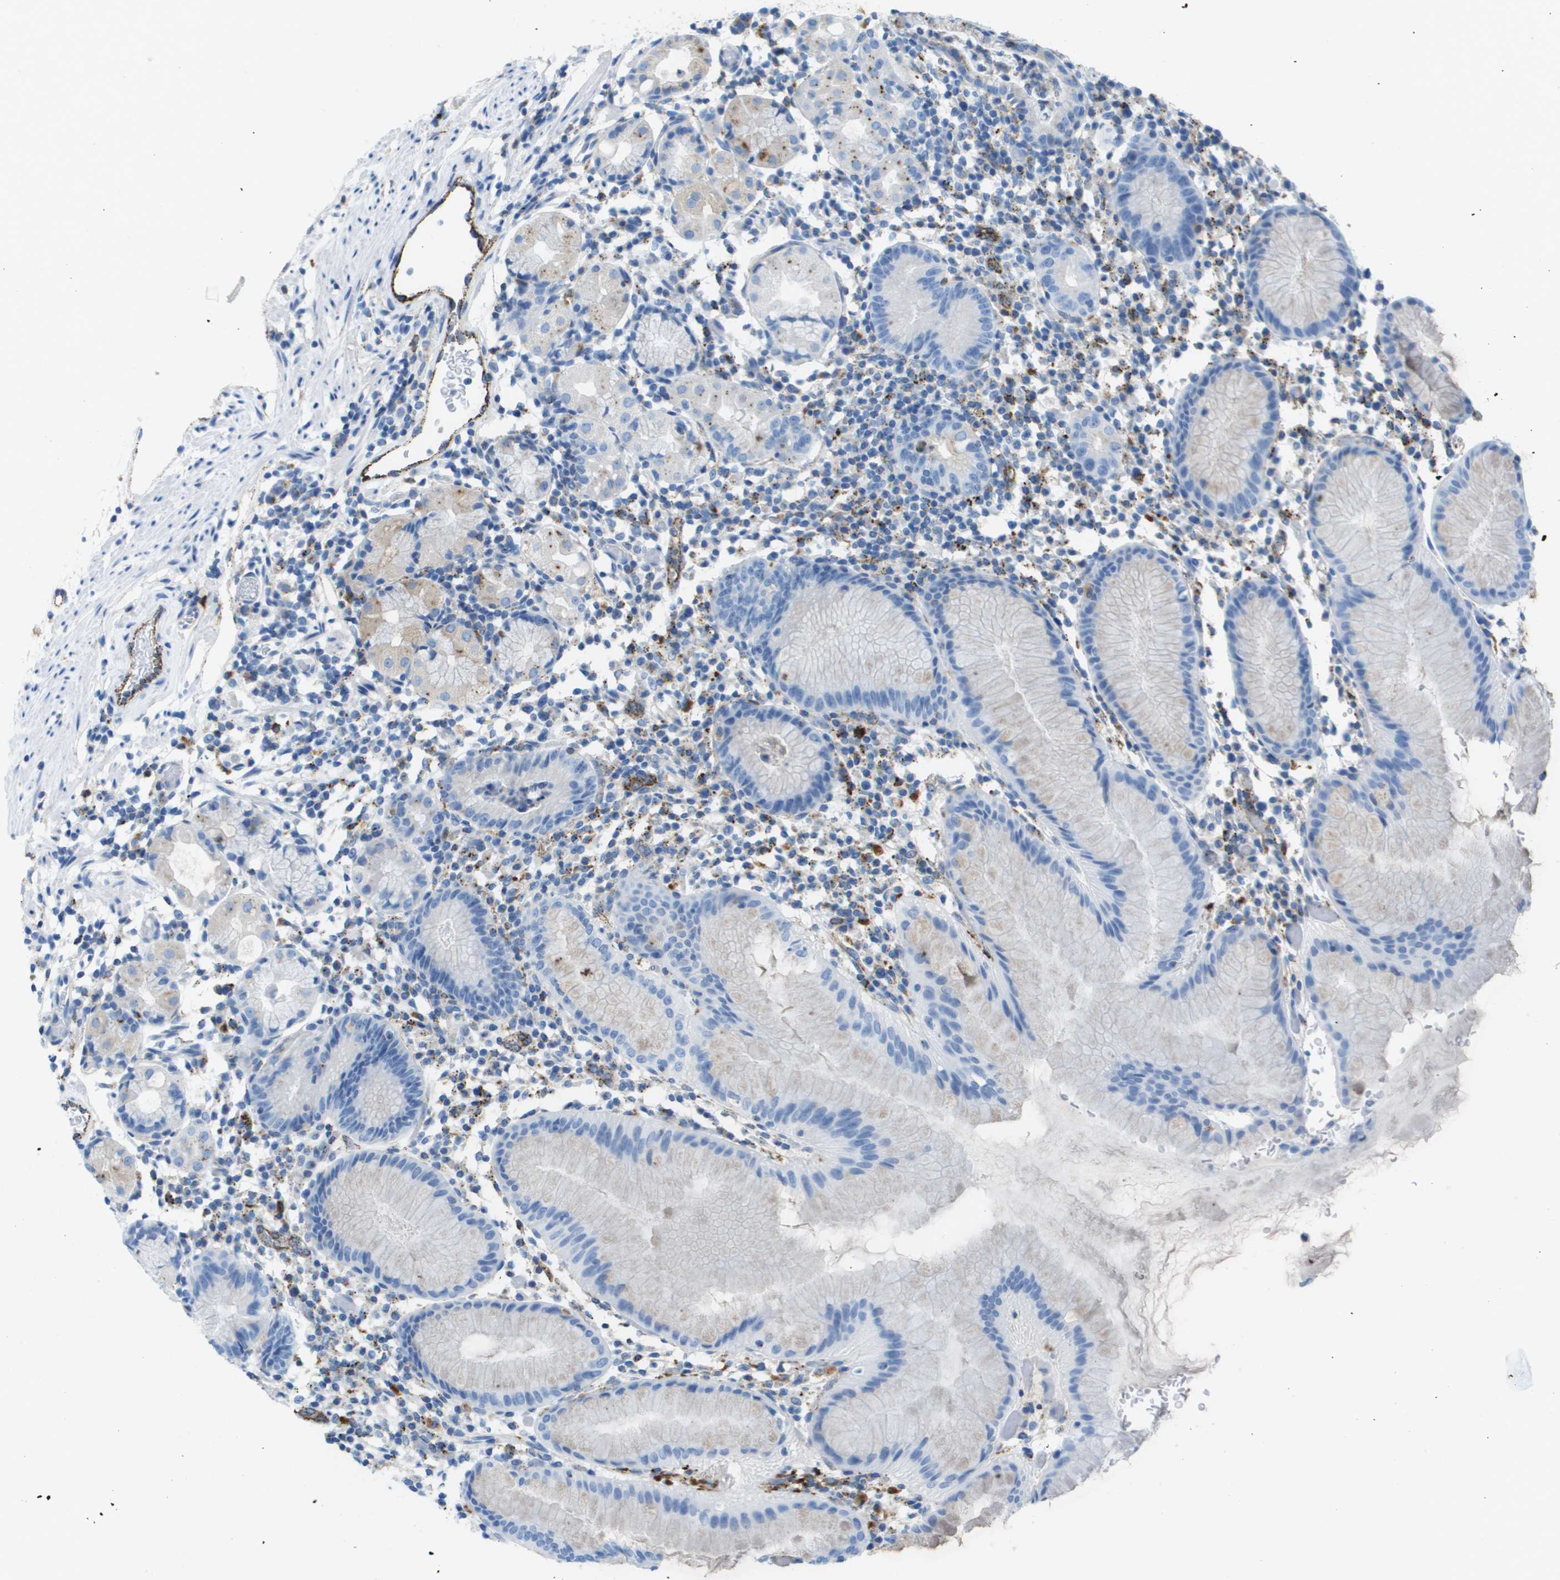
{"staining": {"intensity": "negative", "quantity": "none", "location": "none"}, "tissue": "stomach", "cell_type": "Glandular cells", "image_type": "normal", "snomed": [{"axis": "morphology", "description": "Normal tissue, NOS"}, {"axis": "topography", "description": "Stomach"}, {"axis": "topography", "description": "Stomach, lower"}], "caption": "Immunohistochemical staining of benign stomach exhibits no significant staining in glandular cells. (DAB (3,3'-diaminobenzidine) IHC visualized using brightfield microscopy, high magnification).", "gene": "PRCP", "patient": {"sex": "female", "age": 75}}